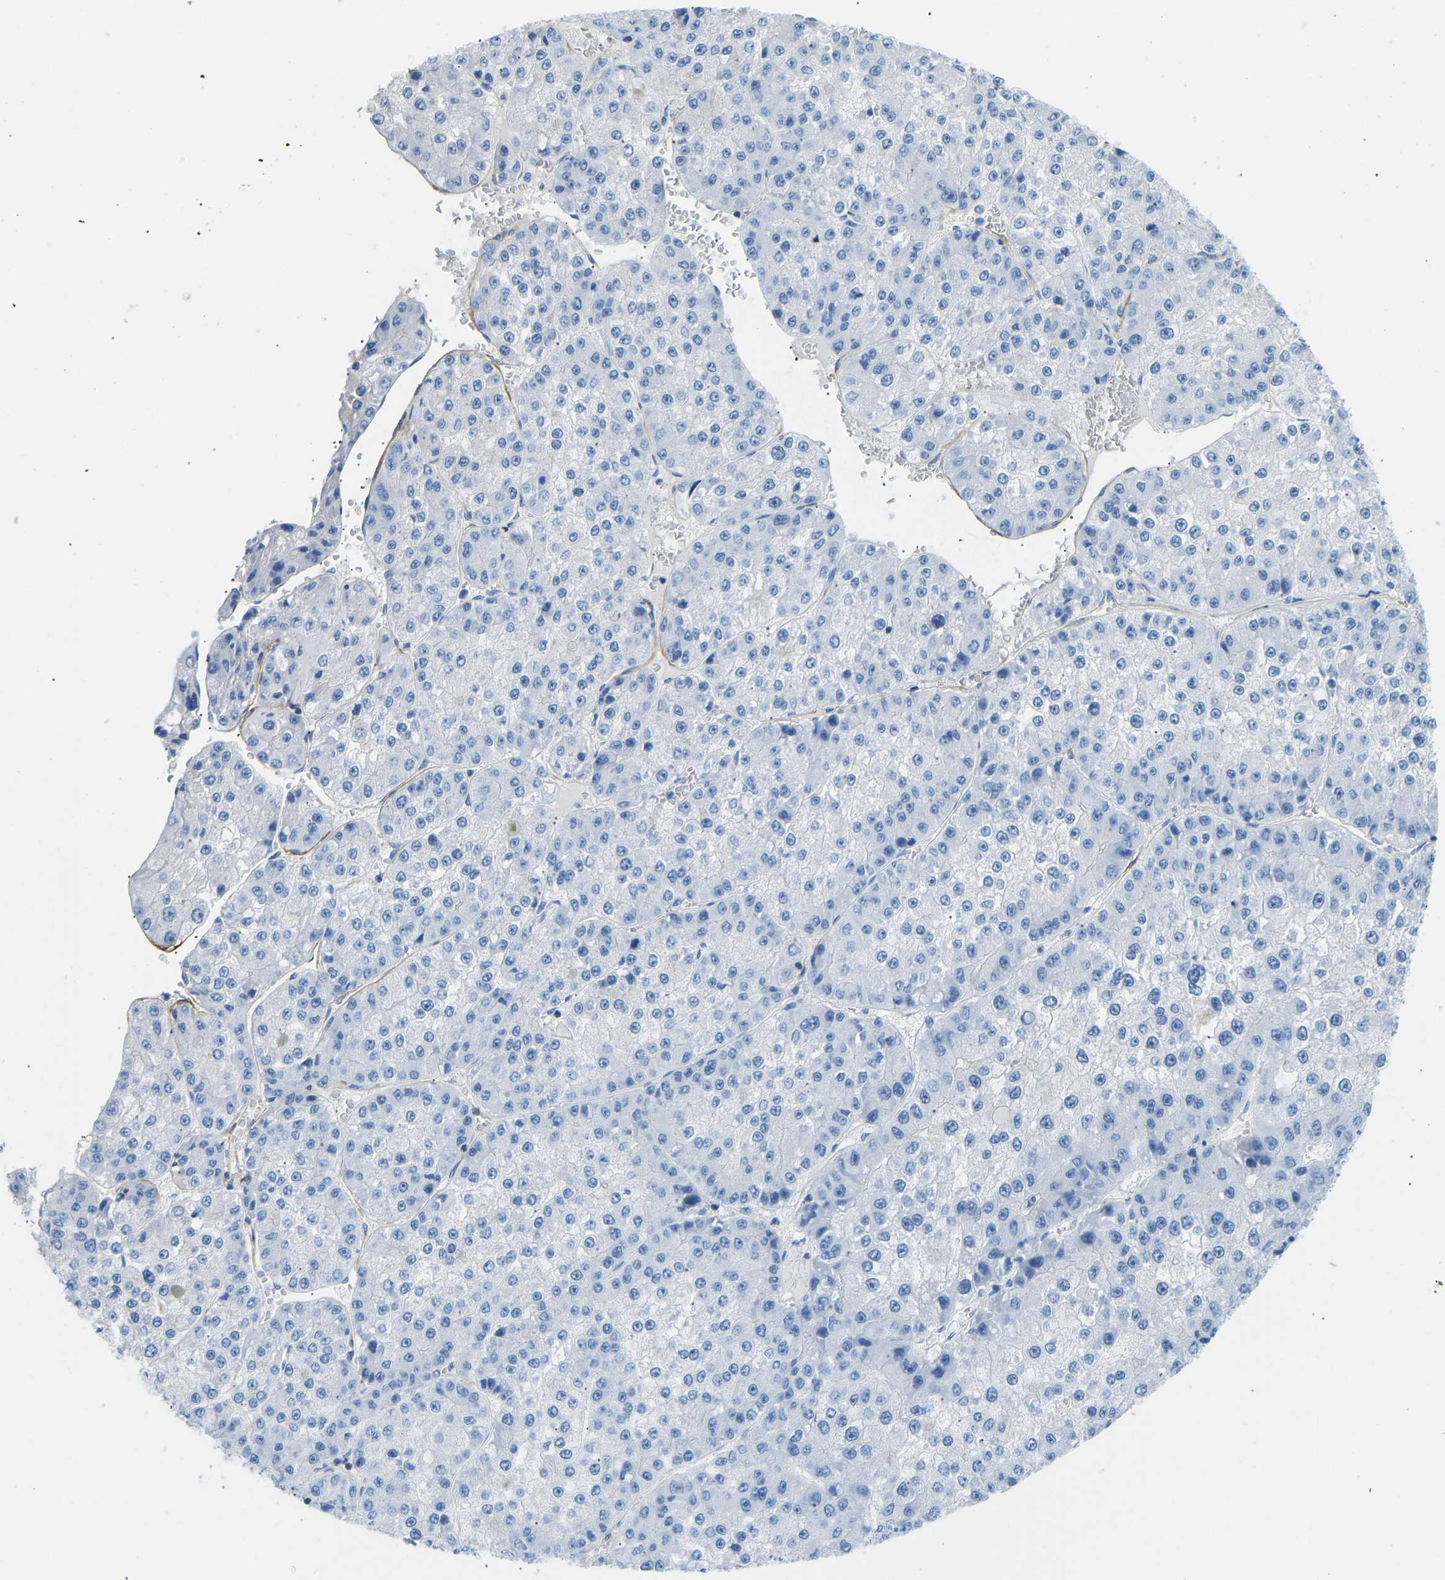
{"staining": {"intensity": "negative", "quantity": "none", "location": "none"}, "tissue": "liver cancer", "cell_type": "Tumor cells", "image_type": "cancer", "snomed": [{"axis": "morphology", "description": "Carcinoma, Hepatocellular, NOS"}, {"axis": "topography", "description": "Liver"}], "caption": "This is an IHC micrograph of human hepatocellular carcinoma (liver). There is no expression in tumor cells.", "gene": "COL15A1", "patient": {"sex": "female", "age": 73}}